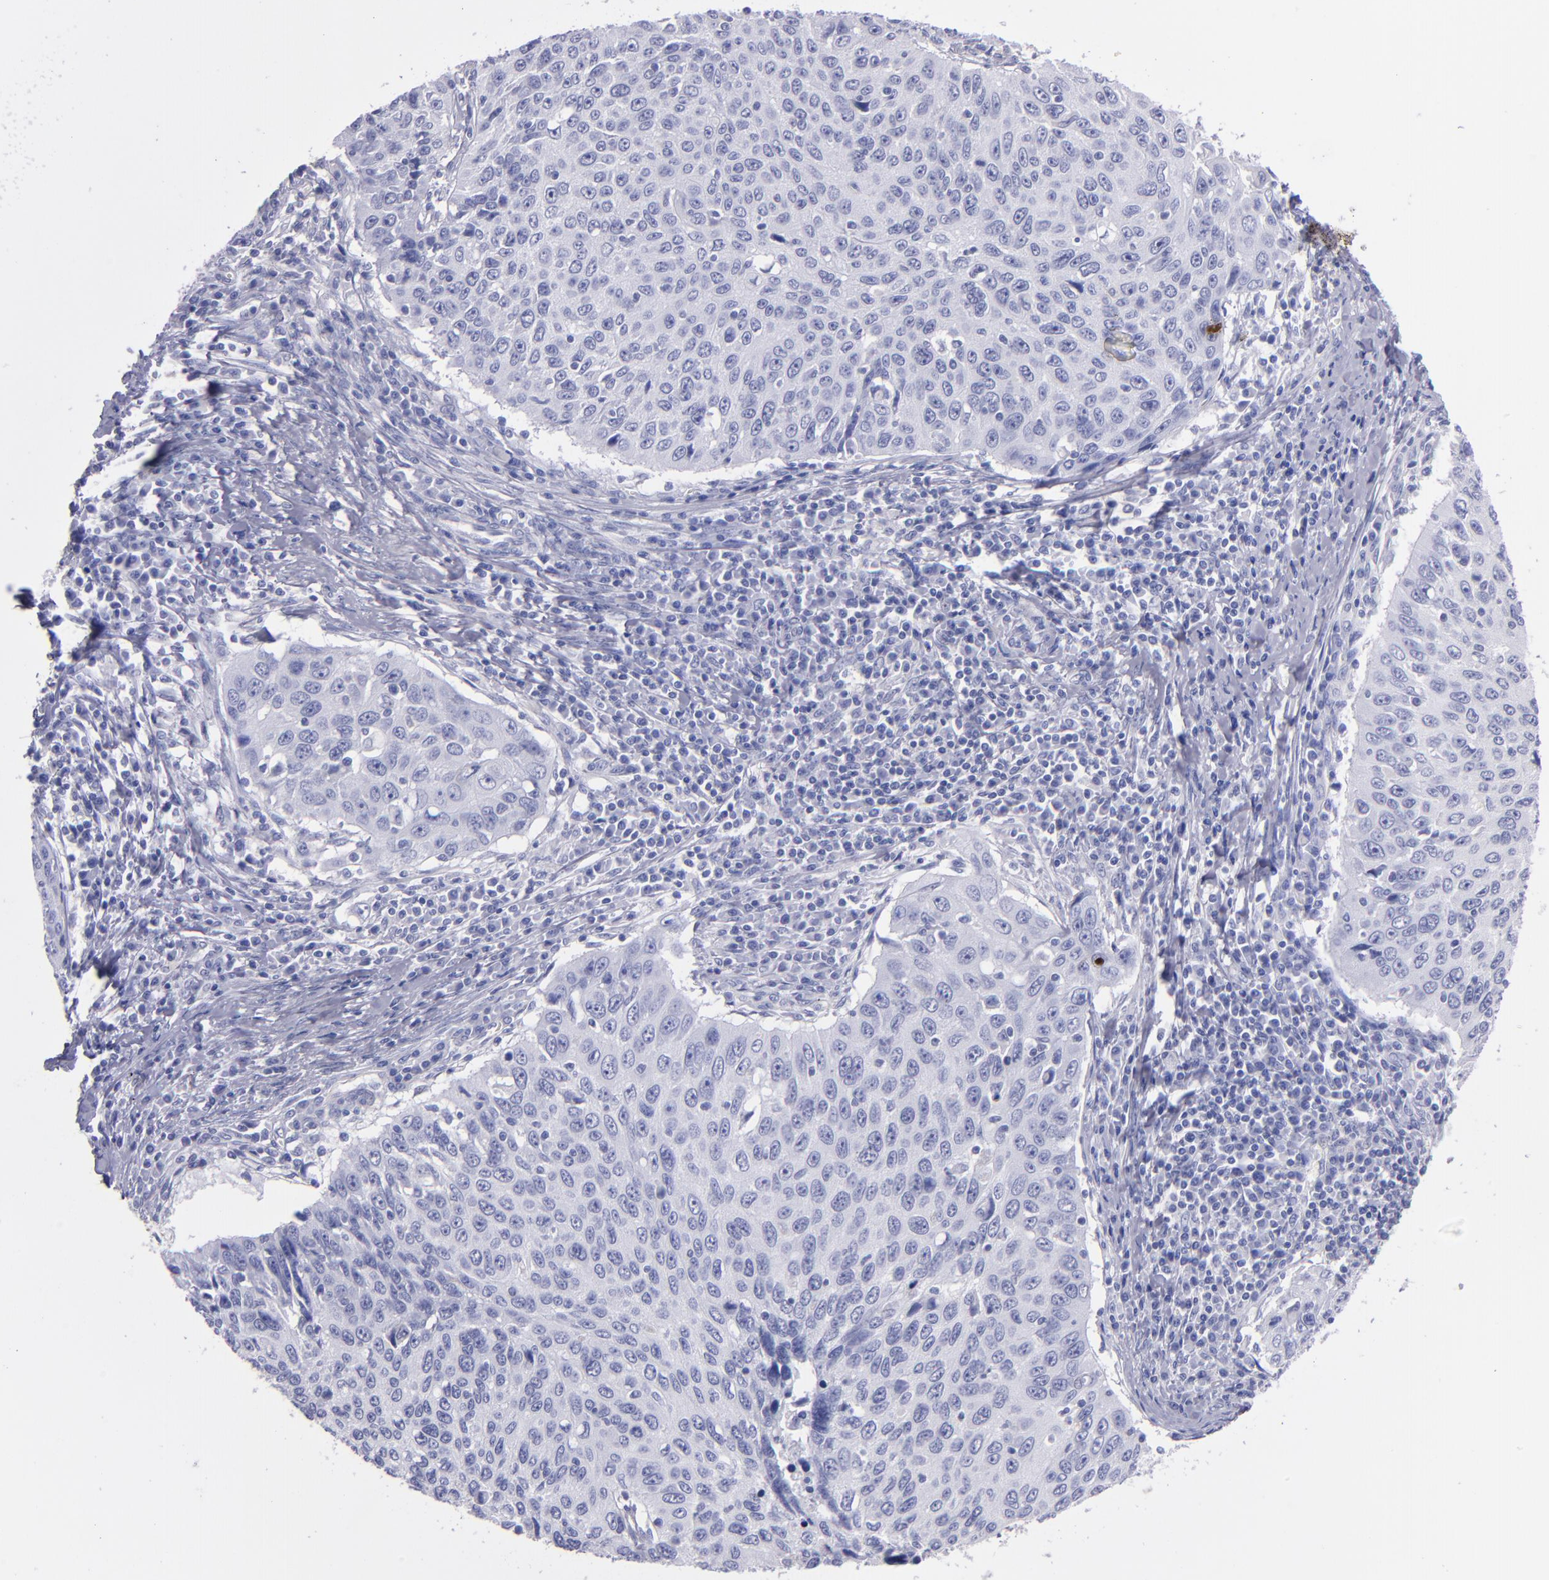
{"staining": {"intensity": "negative", "quantity": "none", "location": "none"}, "tissue": "cervical cancer", "cell_type": "Tumor cells", "image_type": "cancer", "snomed": [{"axis": "morphology", "description": "Squamous cell carcinoma, NOS"}, {"axis": "topography", "description": "Cervix"}], "caption": "DAB (3,3'-diaminobenzidine) immunohistochemical staining of squamous cell carcinoma (cervical) exhibits no significant staining in tumor cells.", "gene": "TG", "patient": {"sex": "female", "age": 53}}